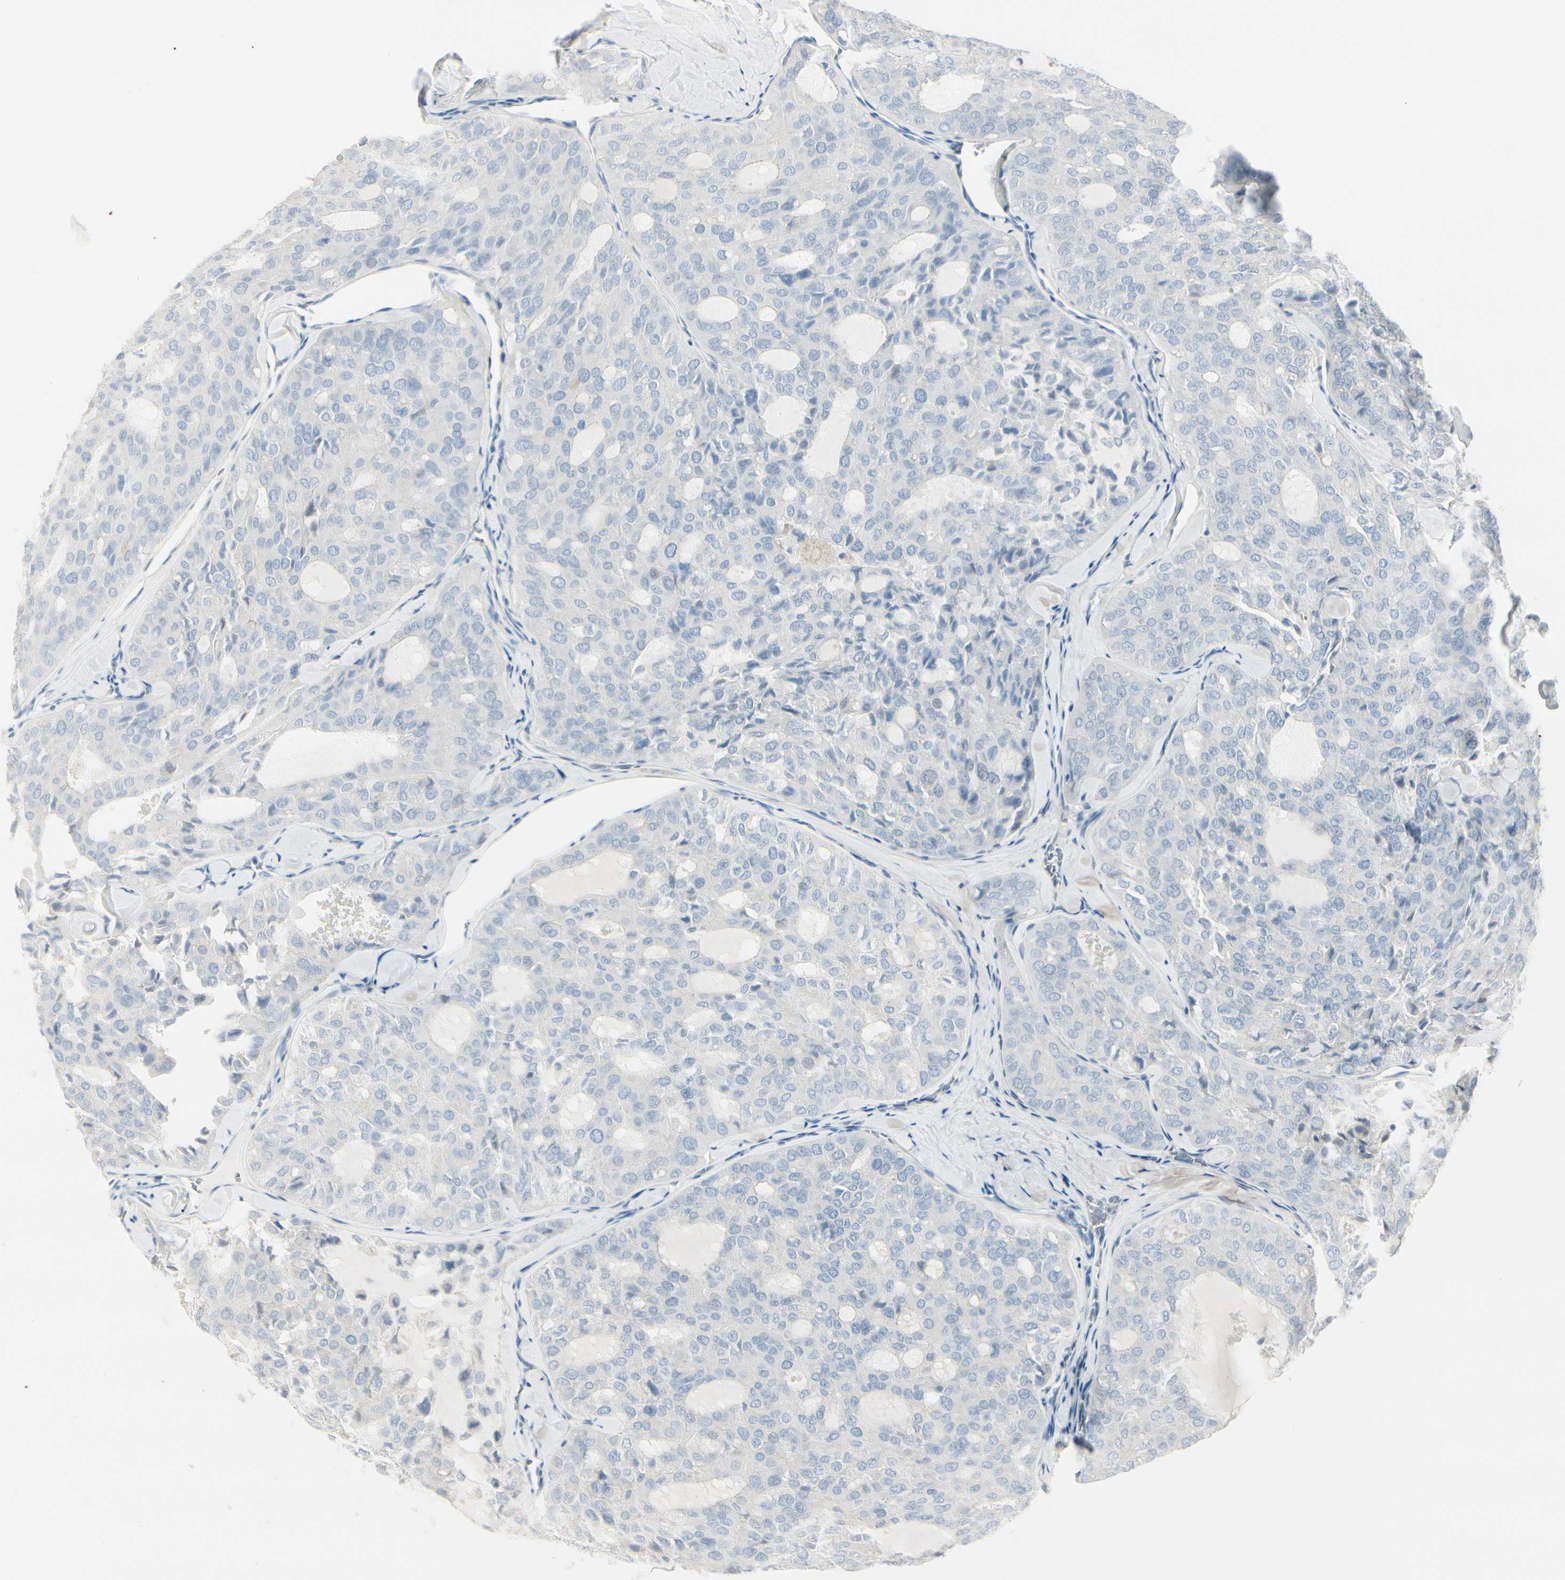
{"staining": {"intensity": "negative", "quantity": "none", "location": "none"}, "tissue": "thyroid cancer", "cell_type": "Tumor cells", "image_type": "cancer", "snomed": [{"axis": "morphology", "description": "Follicular adenoma carcinoma, NOS"}, {"axis": "topography", "description": "Thyroid gland"}], "caption": "IHC of human follicular adenoma carcinoma (thyroid) displays no positivity in tumor cells.", "gene": "CDHR5", "patient": {"sex": "male", "age": 75}}